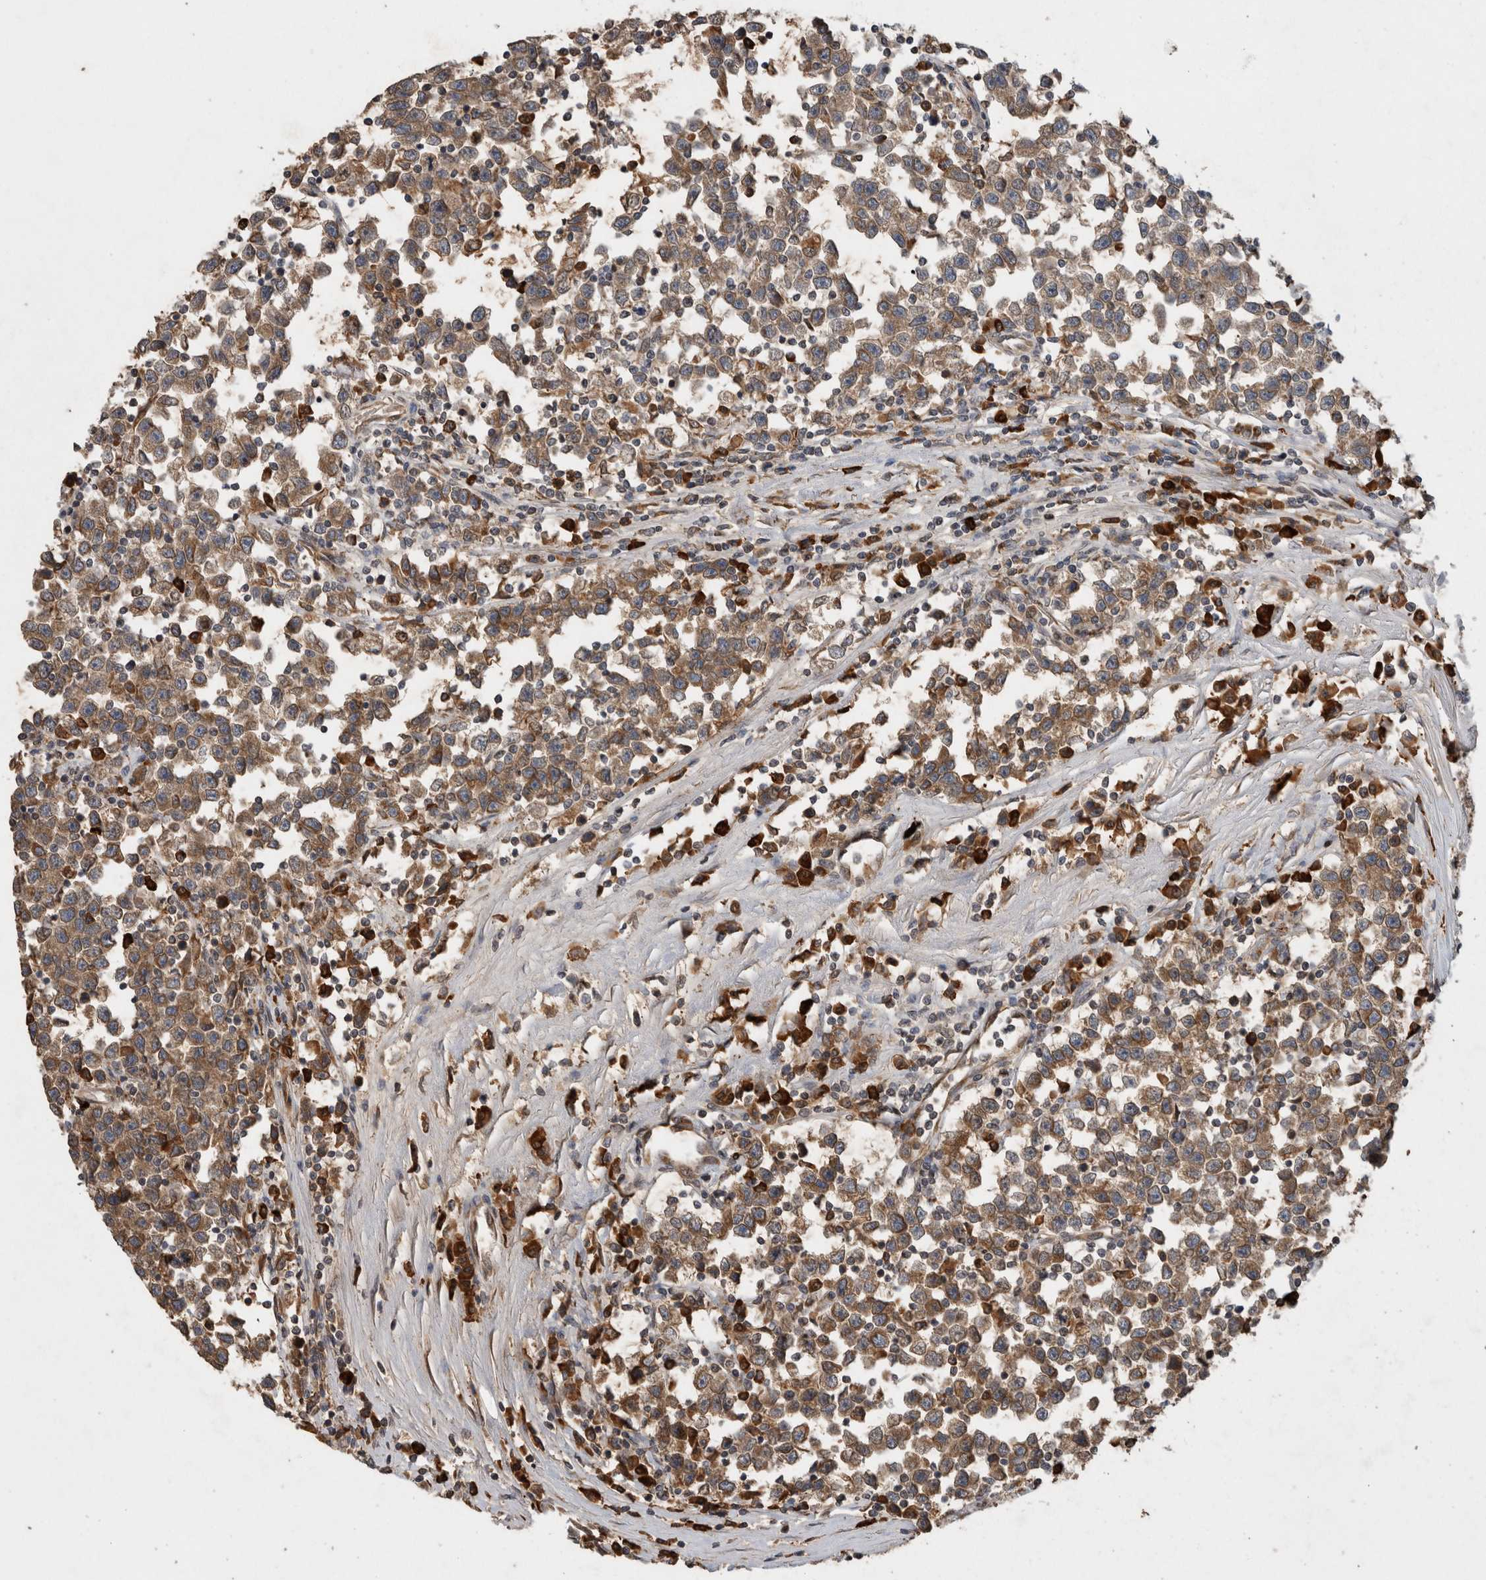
{"staining": {"intensity": "moderate", "quantity": ">75%", "location": "cytoplasmic/membranous"}, "tissue": "testis cancer", "cell_type": "Tumor cells", "image_type": "cancer", "snomed": [{"axis": "morphology", "description": "Seminoma, NOS"}, {"axis": "topography", "description": "Testis"}], "caption": "This is an image of immunohistochemistry (IHC) staining of seminoma (testis), which shows moderate expression in the cytoplasmic/membranous of tumor cells.", "gene": "ADGRL3", "patient": {"sex": "male", "age": 43}}